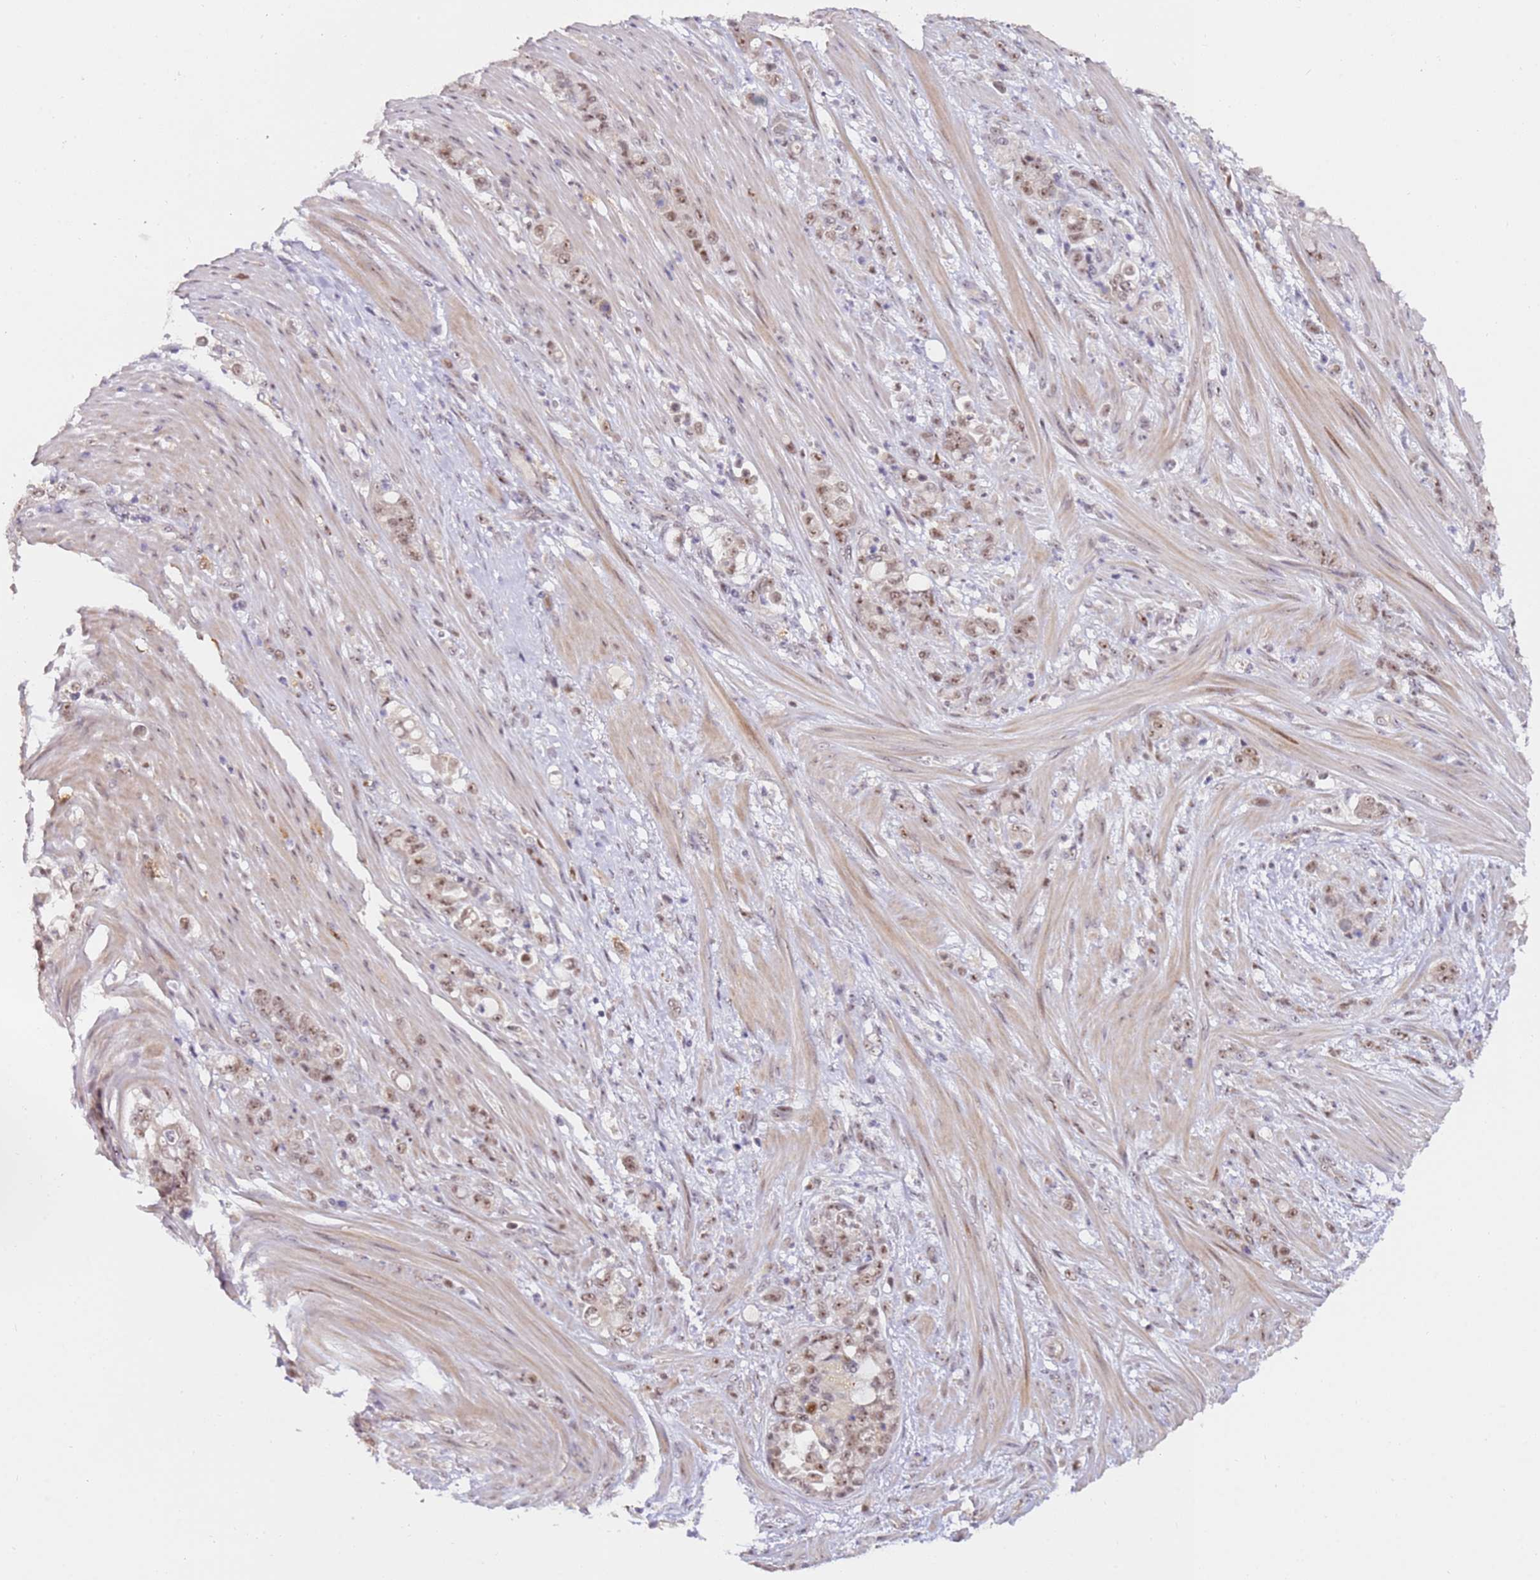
{"staining": {"intensity": "moderate", "quantity": ">75%", "location": "nuclear"}, "tissue": "stomach cancer", "cell_type": "Tumor cells", "image_type": "cancer", "snomed": [{"axis": "morphology", "description": "Normal tissue, NOS"}, {"axis": "morphology", "description": "Adenocarcinoma, NOS"}, {"axis": "topography", "description": "Stomach"}], "caption": "Stomach cancer tissue shows moderate nuclear expression in about >75% of tumor cells (DAB IHC, brown staining for protein, blue staining for nuclei).", "gene": "LGALSL", "patient": {"sex": "female", "age": 79}}